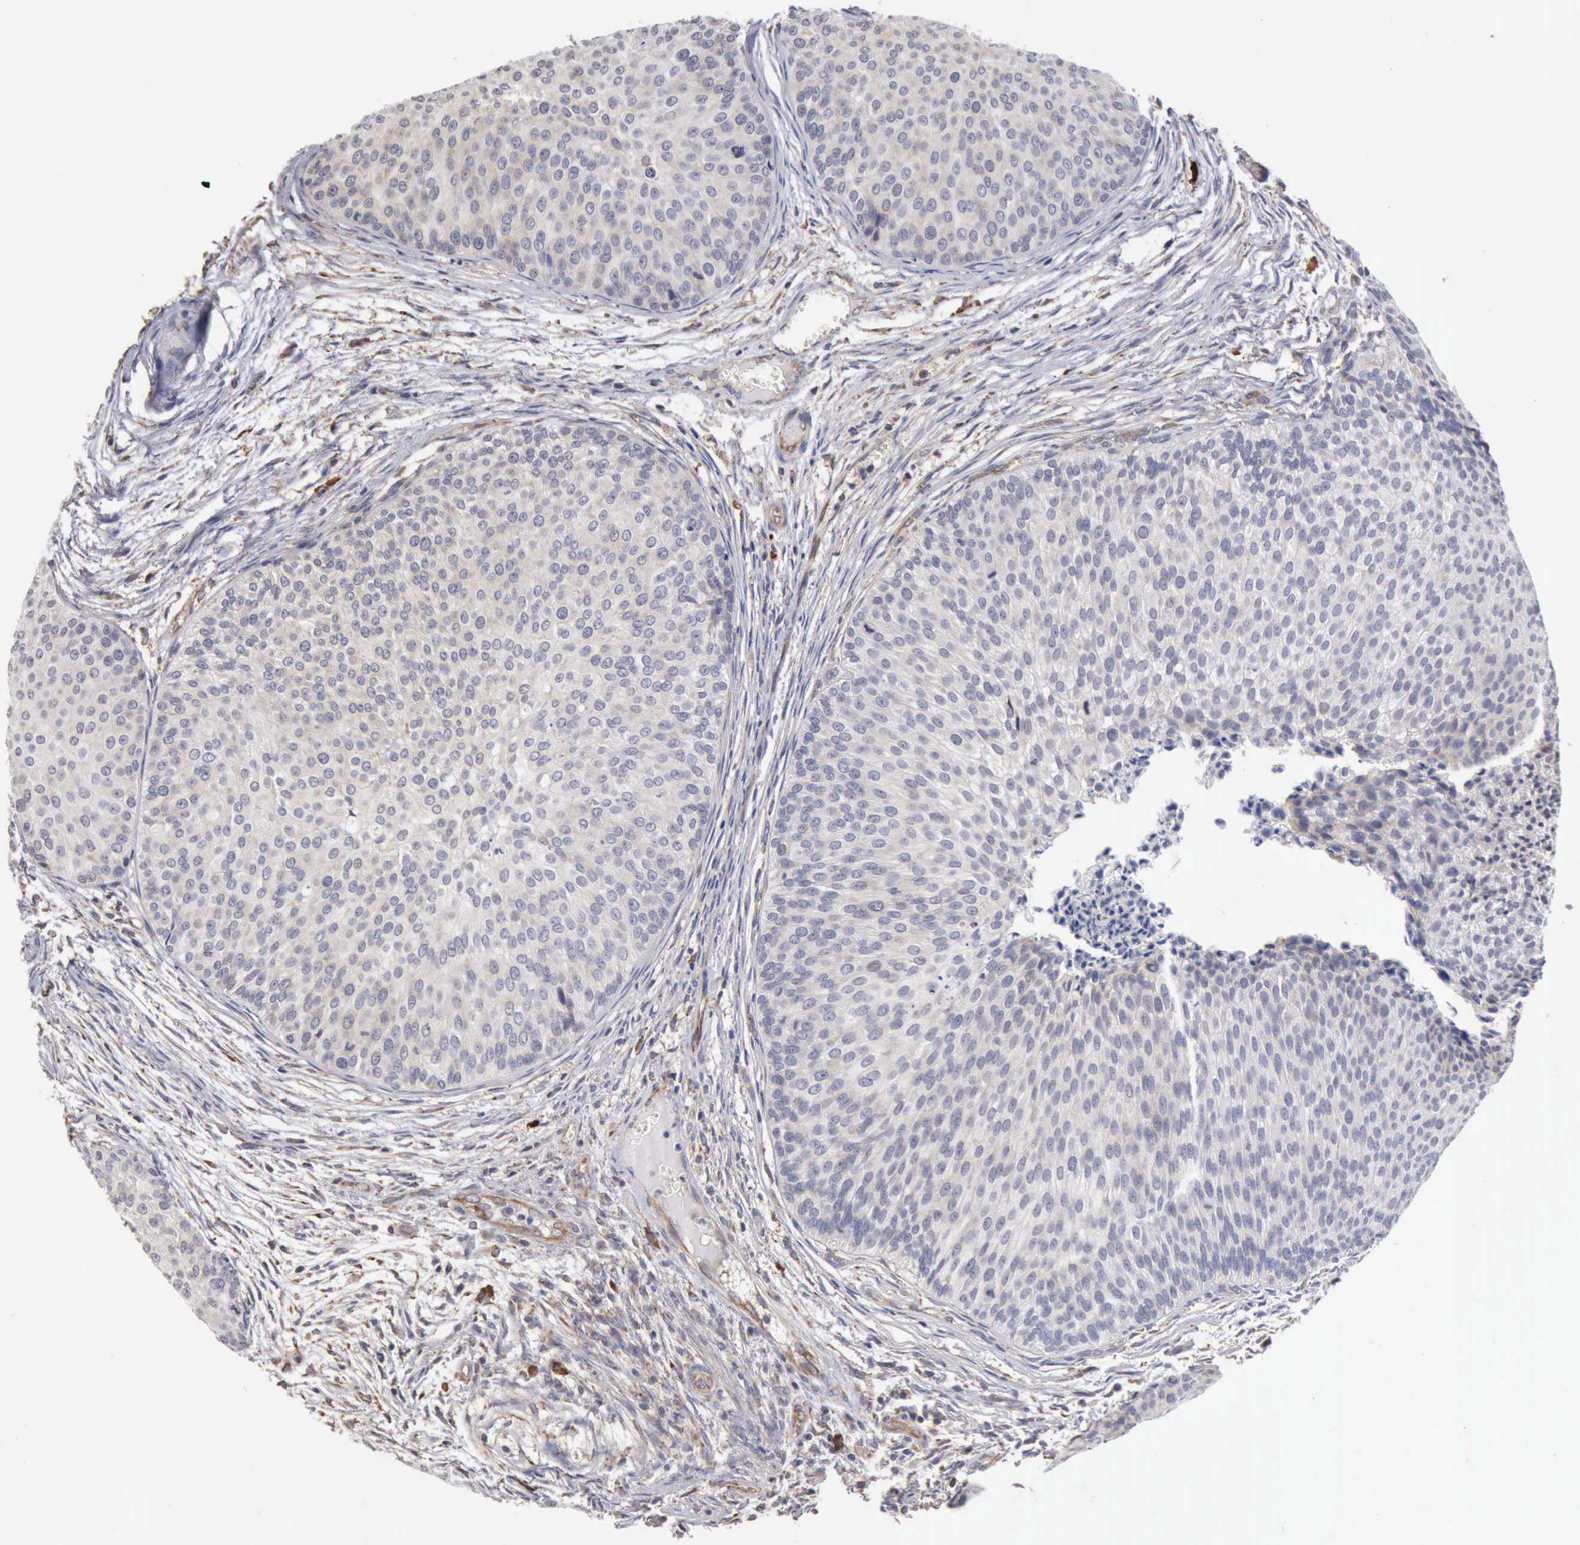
{"staining": {"intensity": "negative", "quantity": "none", "location": "none"}, "tissue": "urothelial cancer", "cell_type": "Tumor cells", "image_type": "cancer", "snomed": [{"axis": "morphology", "description": "Urothelial carcinoma, Low grade"}, {"axis": "topography", "description": "Urinary bladder"}], "caption": "There is no significant staining in tumor cells of urothelial cancer.", "gene": "GPR101", "patient": {"sex": "male", "age": 84}}